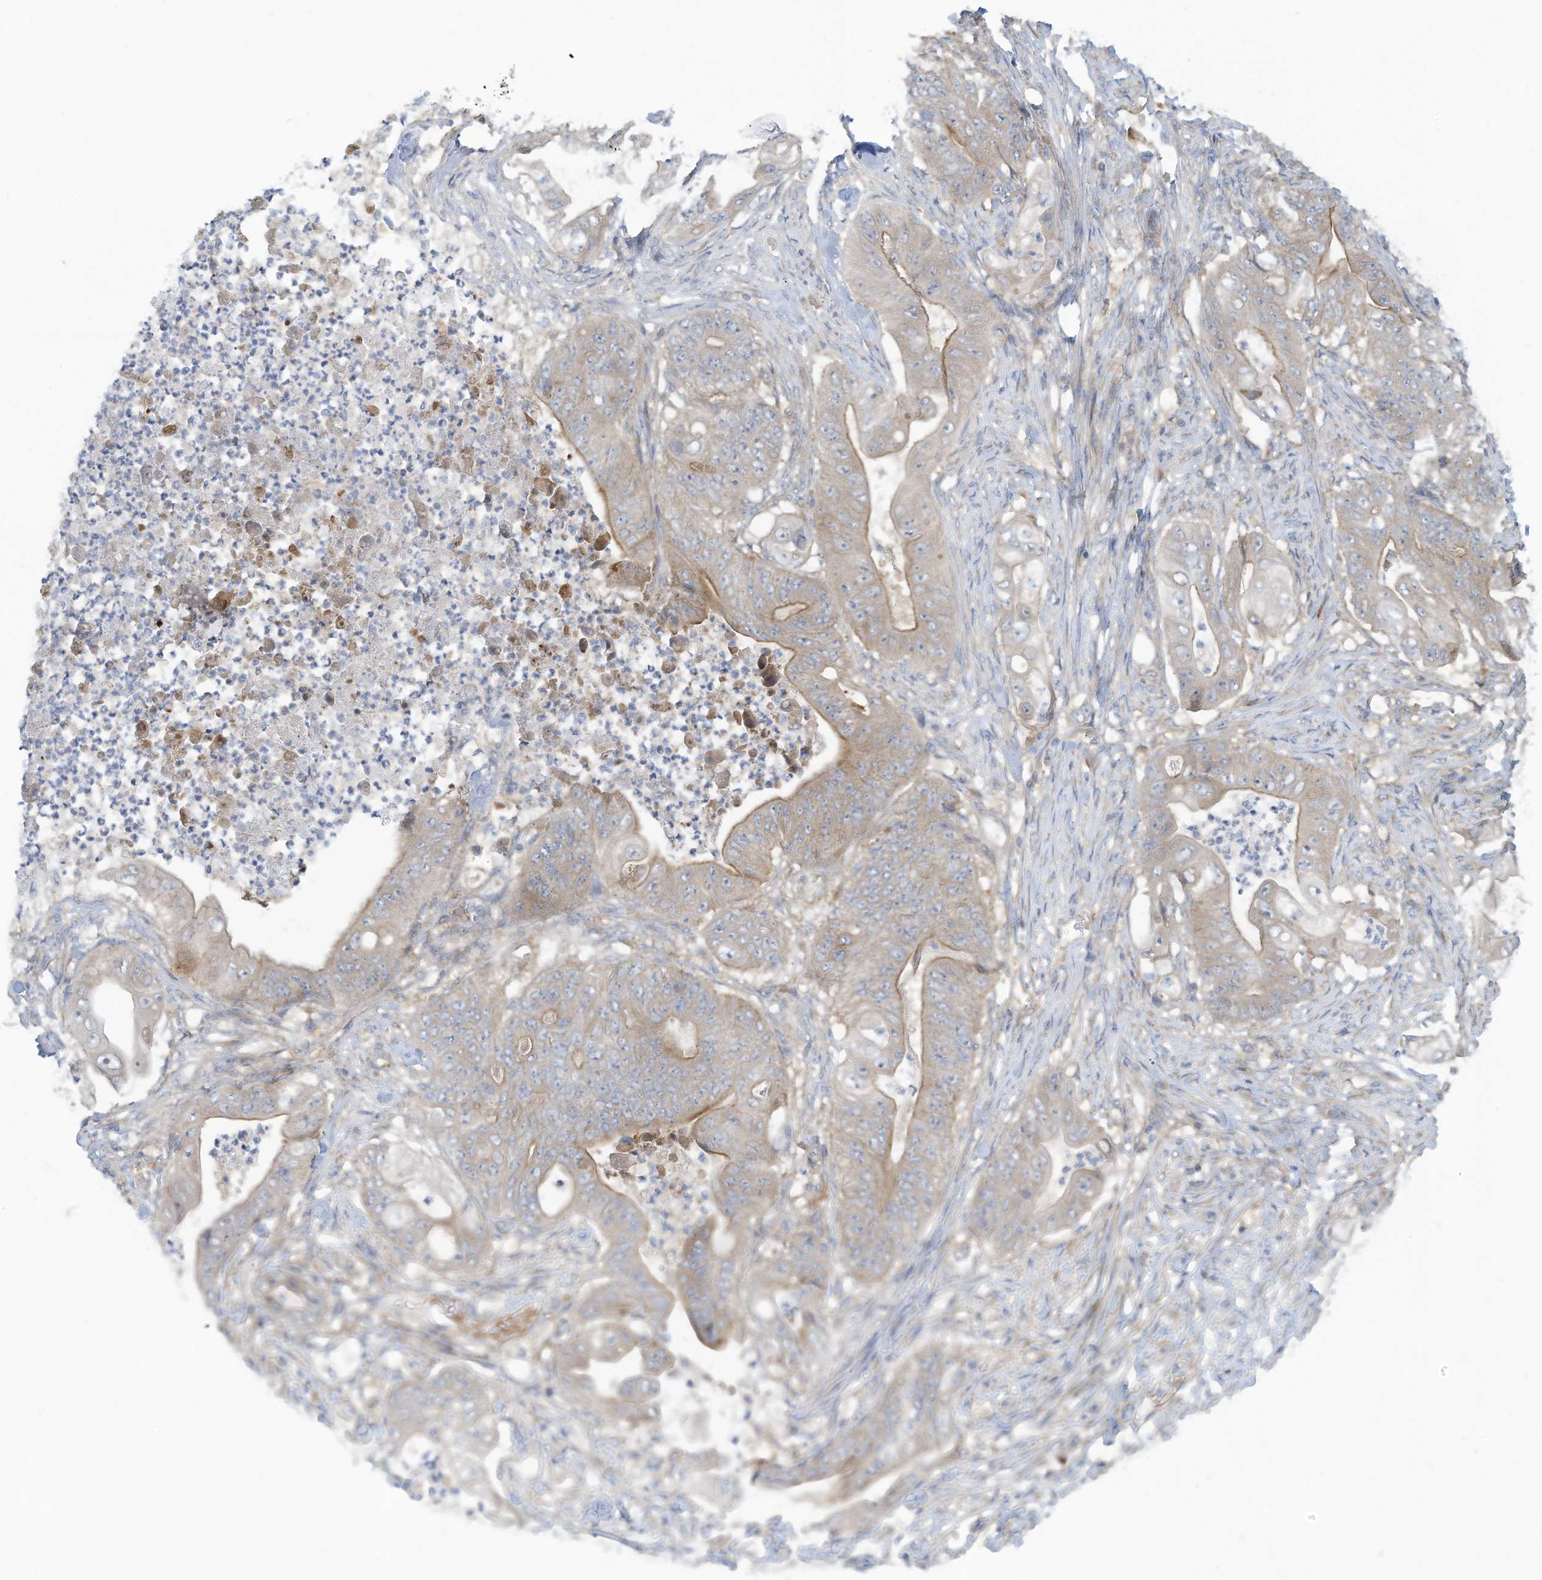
{"staining": {"intensity": "weak", "quantity": "25%-75%", "location": "cytoplasmic/membranous"}, "tissue": "stomach cancer", "cell_type": "Tumor cells", "image_type": "cancer", "snomed": [{"axis": "morphology", "description": "Adenocarcinoma, NOS"}, {"axis": "topography", "description": "Stomach"}], "caption": "IHC (DAB) staining of stomach cancer displays weak cytoplasmic/membranous protein positivity in approximately 25%-75% of tumor cells.", "gene": "ADAT2", "patient": {"sex": "female", "age": 73}}